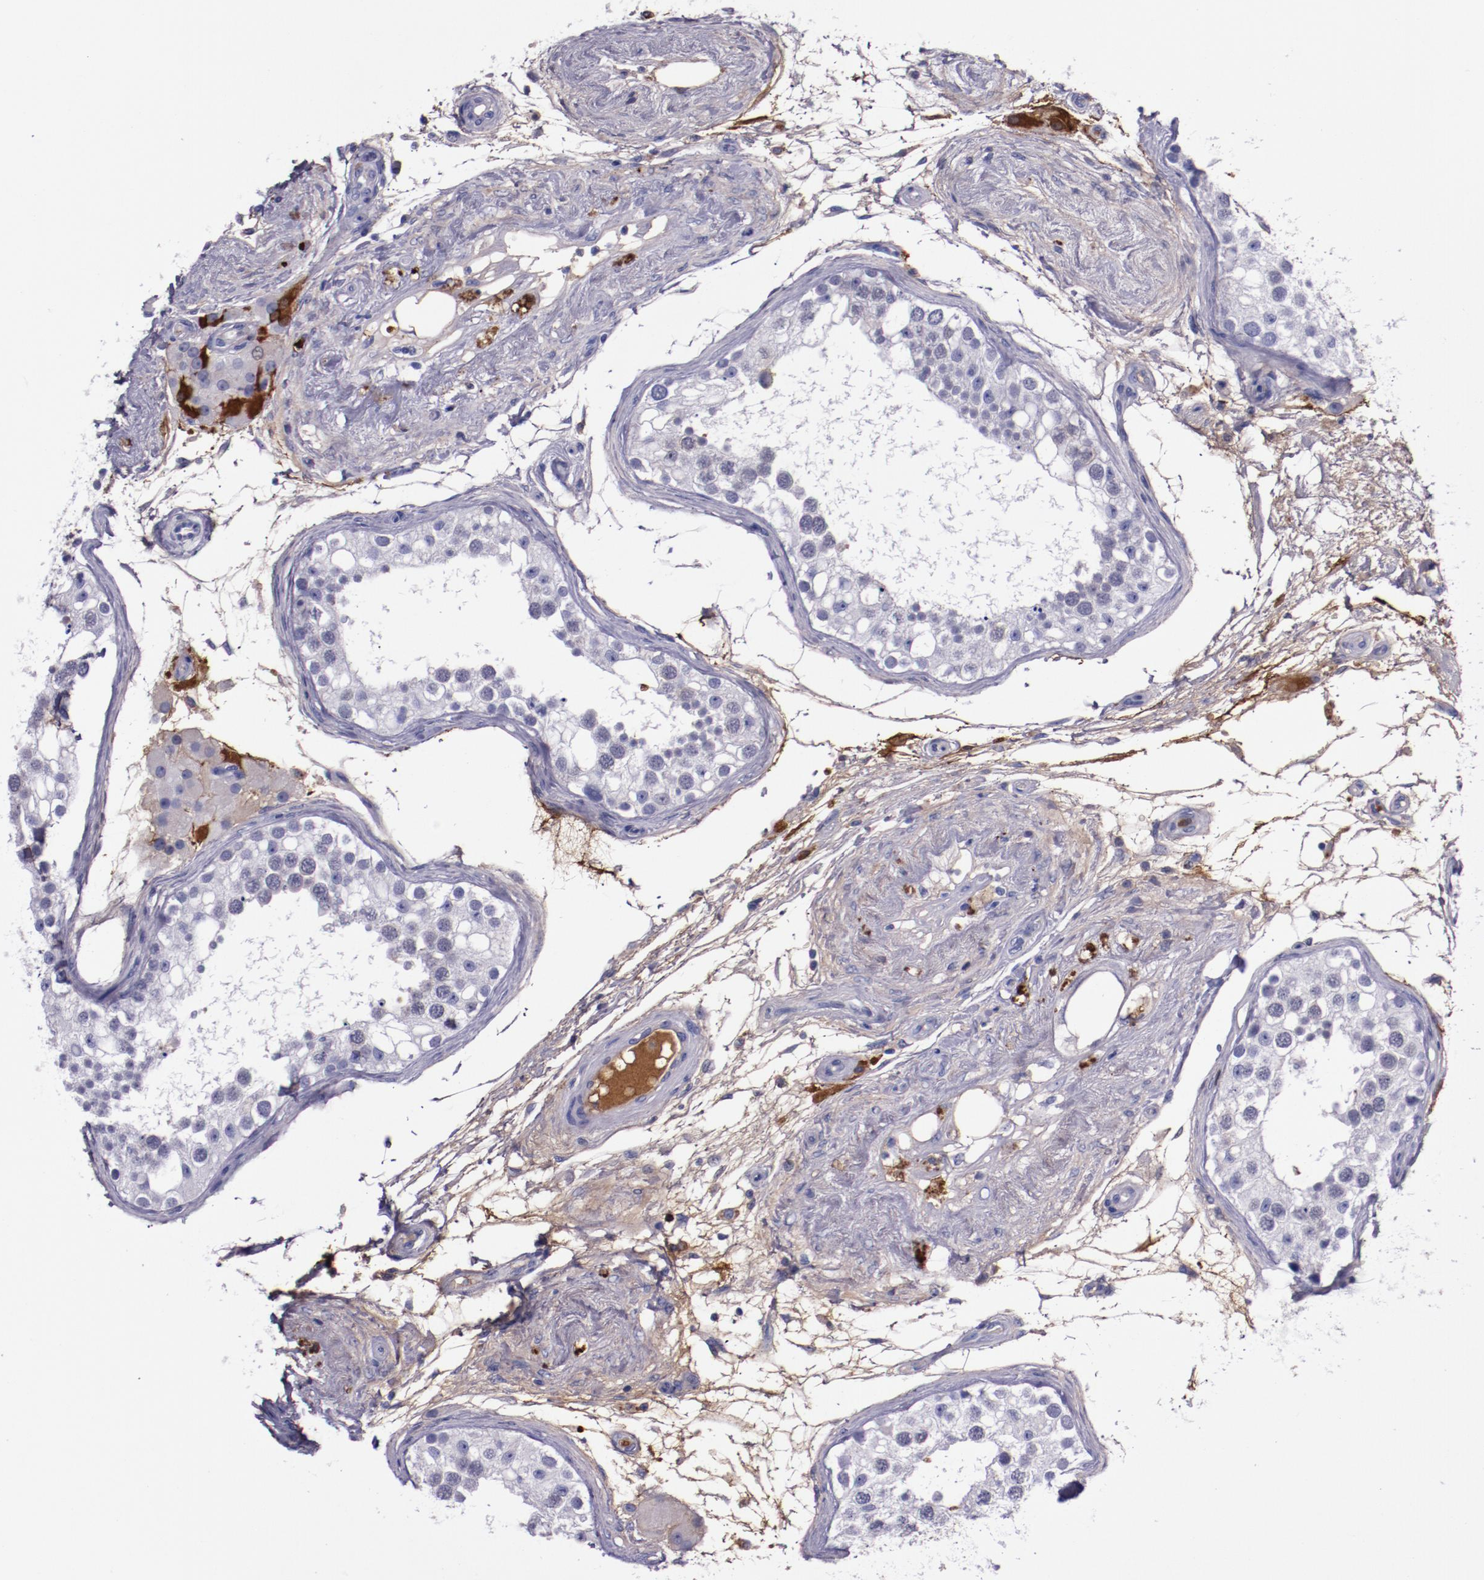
{"staining": {"intensity": "negative", "quantity": "none", "location": "none"}, "tissue": "testis", "cell_type": "Cells in seminiferous ducts", "image_type": "normal", "snomed": [{"axis": "morphology", "description": "Normal tissue, NOS"}, {"axis": "topography", "description": "Testis"}], "caption": "An immunohistochemistry (IHC) image of unremarkable testis is shown. There is no staining in cells in seminiferous ducts of testis.", "gene": "APOH", "patient": {"sex": "male", "age": 68}}